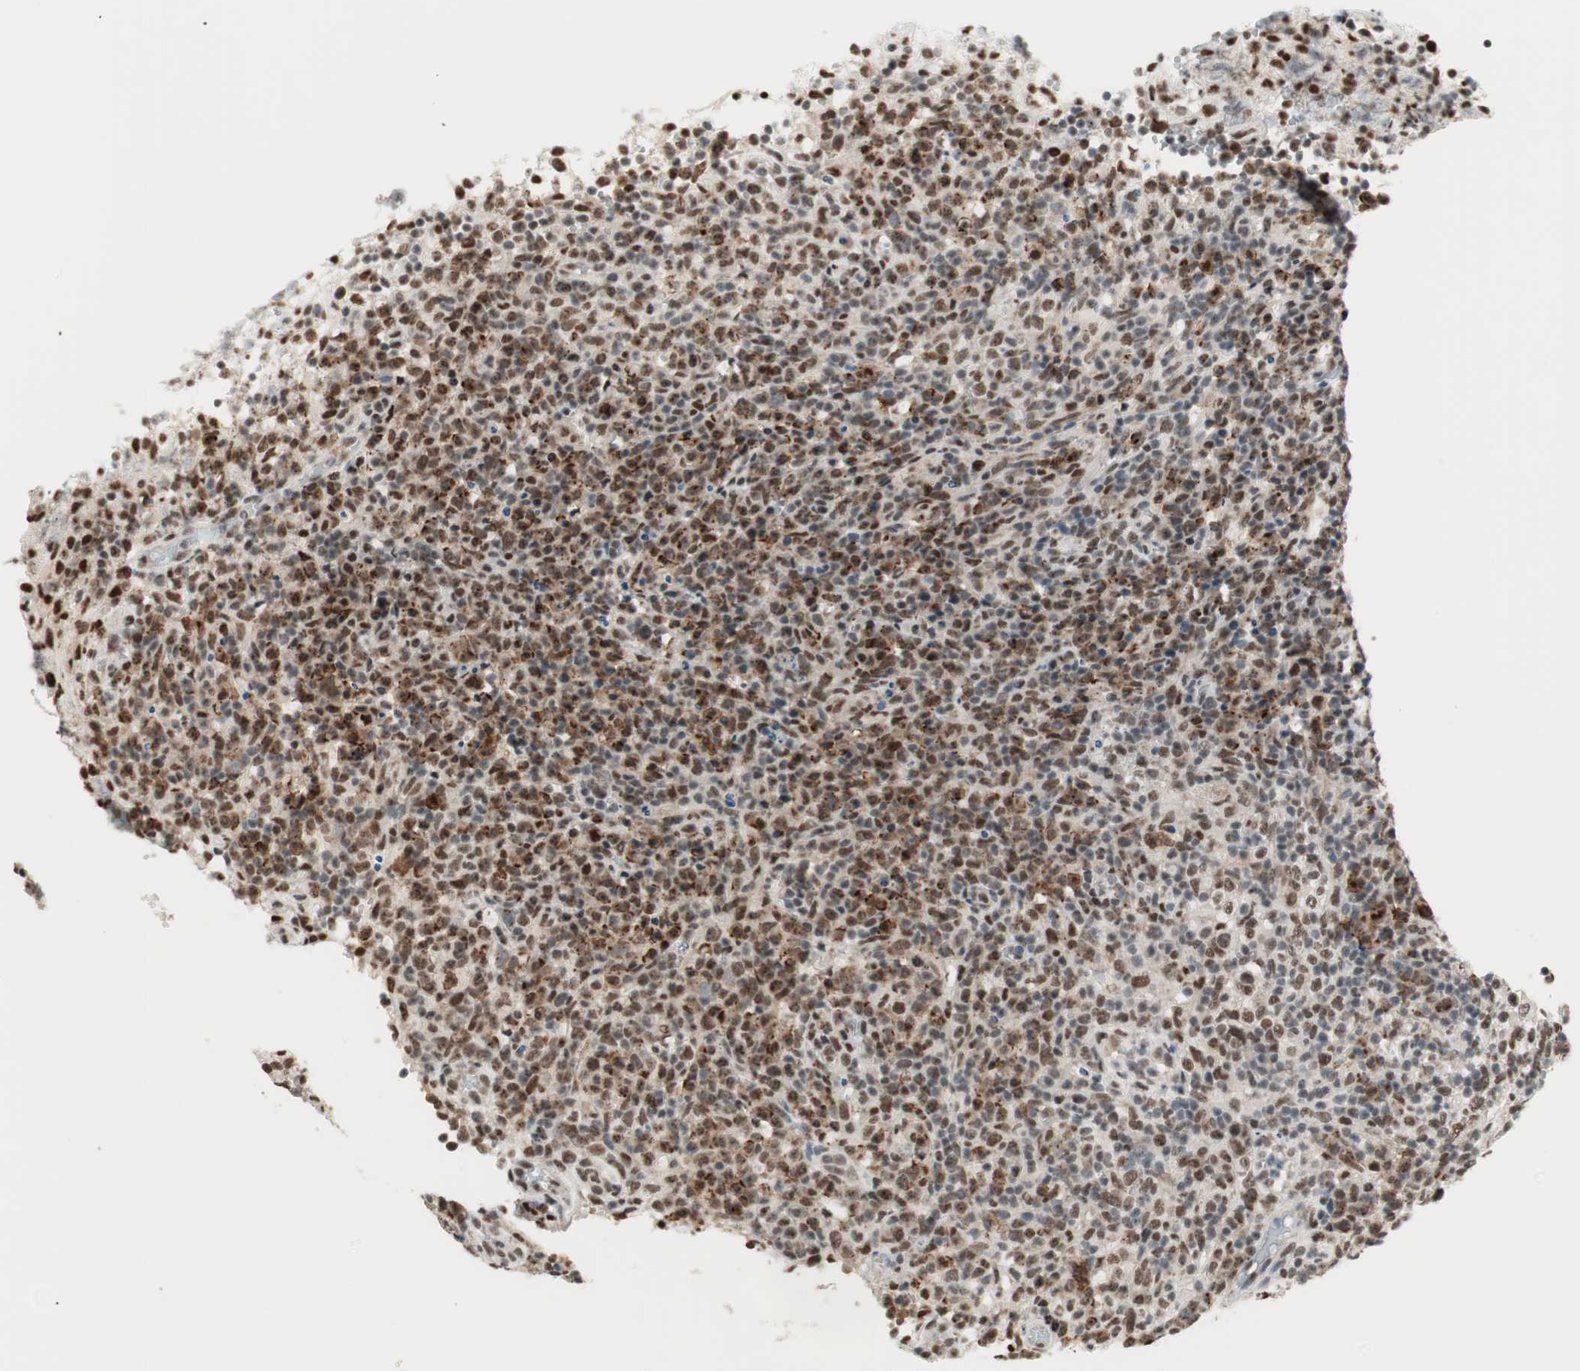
{"staining": {"intensity": "strong", "quantity": "25%-75%", "location": "nuclear"}, "tissue": "lymphoma", "cell_type": "Tumor cells", "image_type": "cancer", "snomed": [{"axis": "morphology", "description": "Malignant lymphoma, non-Hodgkin's type, High grade"}, {"axis": "topography", "description": "Lymph node"}], "caption": "Strong nuclear protein positivity is seen in approximately 25%-75% of tumor cells in high-grade malignant lymphoma, non-Hodgkin's type. (Stains: DAB in brown, nuclei in blue, Microscopy: brightfield microscopy at high magnification).", "gene": "SMARCE1", "patient": {"sex": "female", "age": 76}}